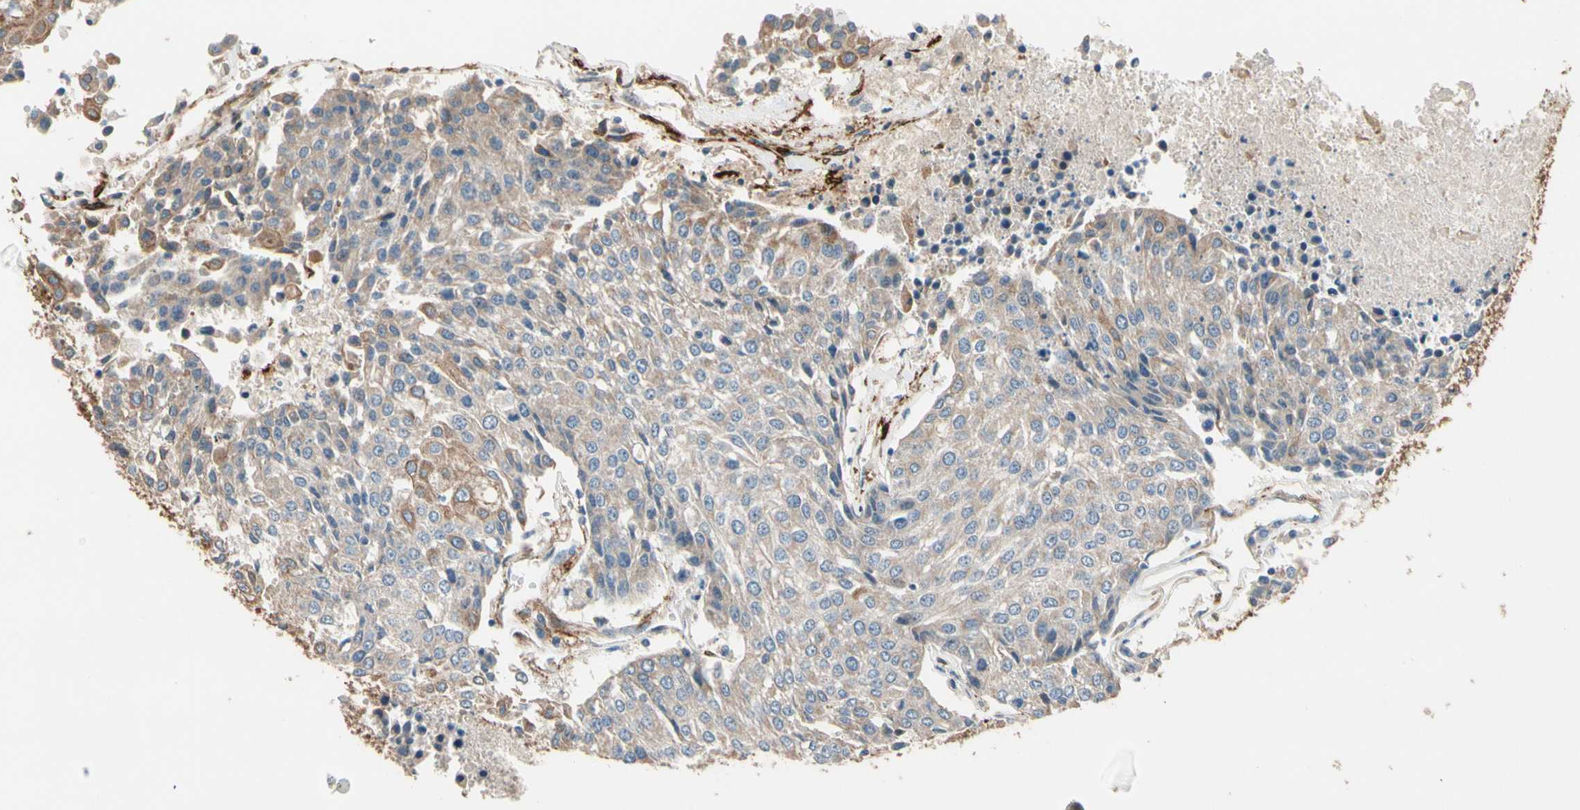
{"staining": {"intensity": "moderate", "quantity": ">75%", "location": "cytoplasmic/membranous"}, "tissue": "urothelial cancer", "cell_type": "Tumor cells", "image_type": "cancer", "snomed": [{"axis": "morphology", "description": "Urothelial carcinoma, High grade"}, {"axis": "topography", "description": "Urinary bladder"}], "caption": "Tumor cells display medium levels of moderate cytoplasmic/membranous expression in approximately >75% of cells in urothelial cancer.", "gene": "SUSD2", "patient": {"sex": "female", "age": 85}}